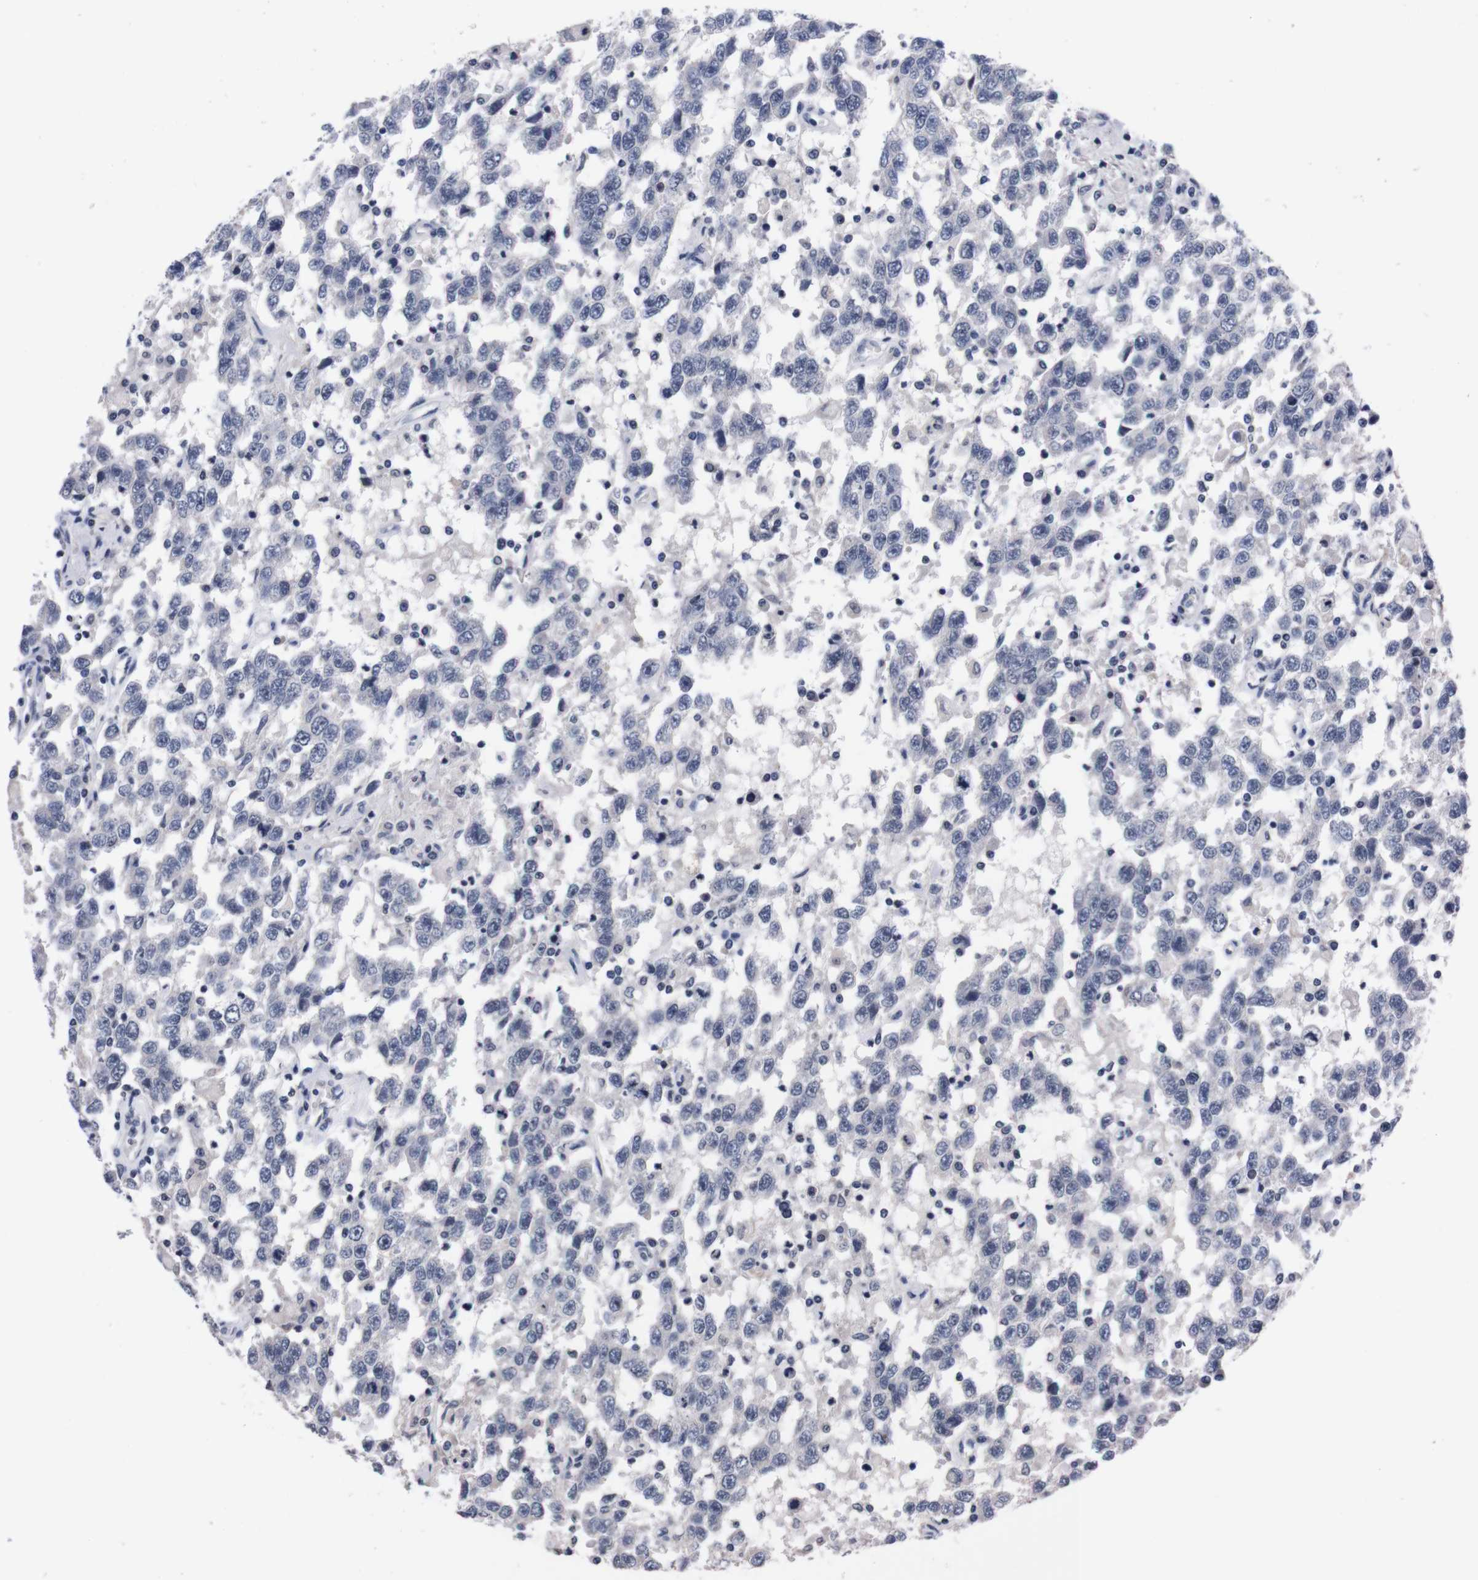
{"staining": {"intensity": "negative", "quantity": "none", "location": "none"}, "tissue": "testis cancer", "cell_type": "Tumor cells", "image_type": "cancer", "snomed": [{"axis": "morphology", "description": "Seminoma, NOS"}, {"axis": "topography", "description": "Testis"}], "caption": "Tumor cells show no significant protein positivity in testis seminoma.", "gene": "TNFRSF21", "patient": {"sex": "male", "age": 41}}